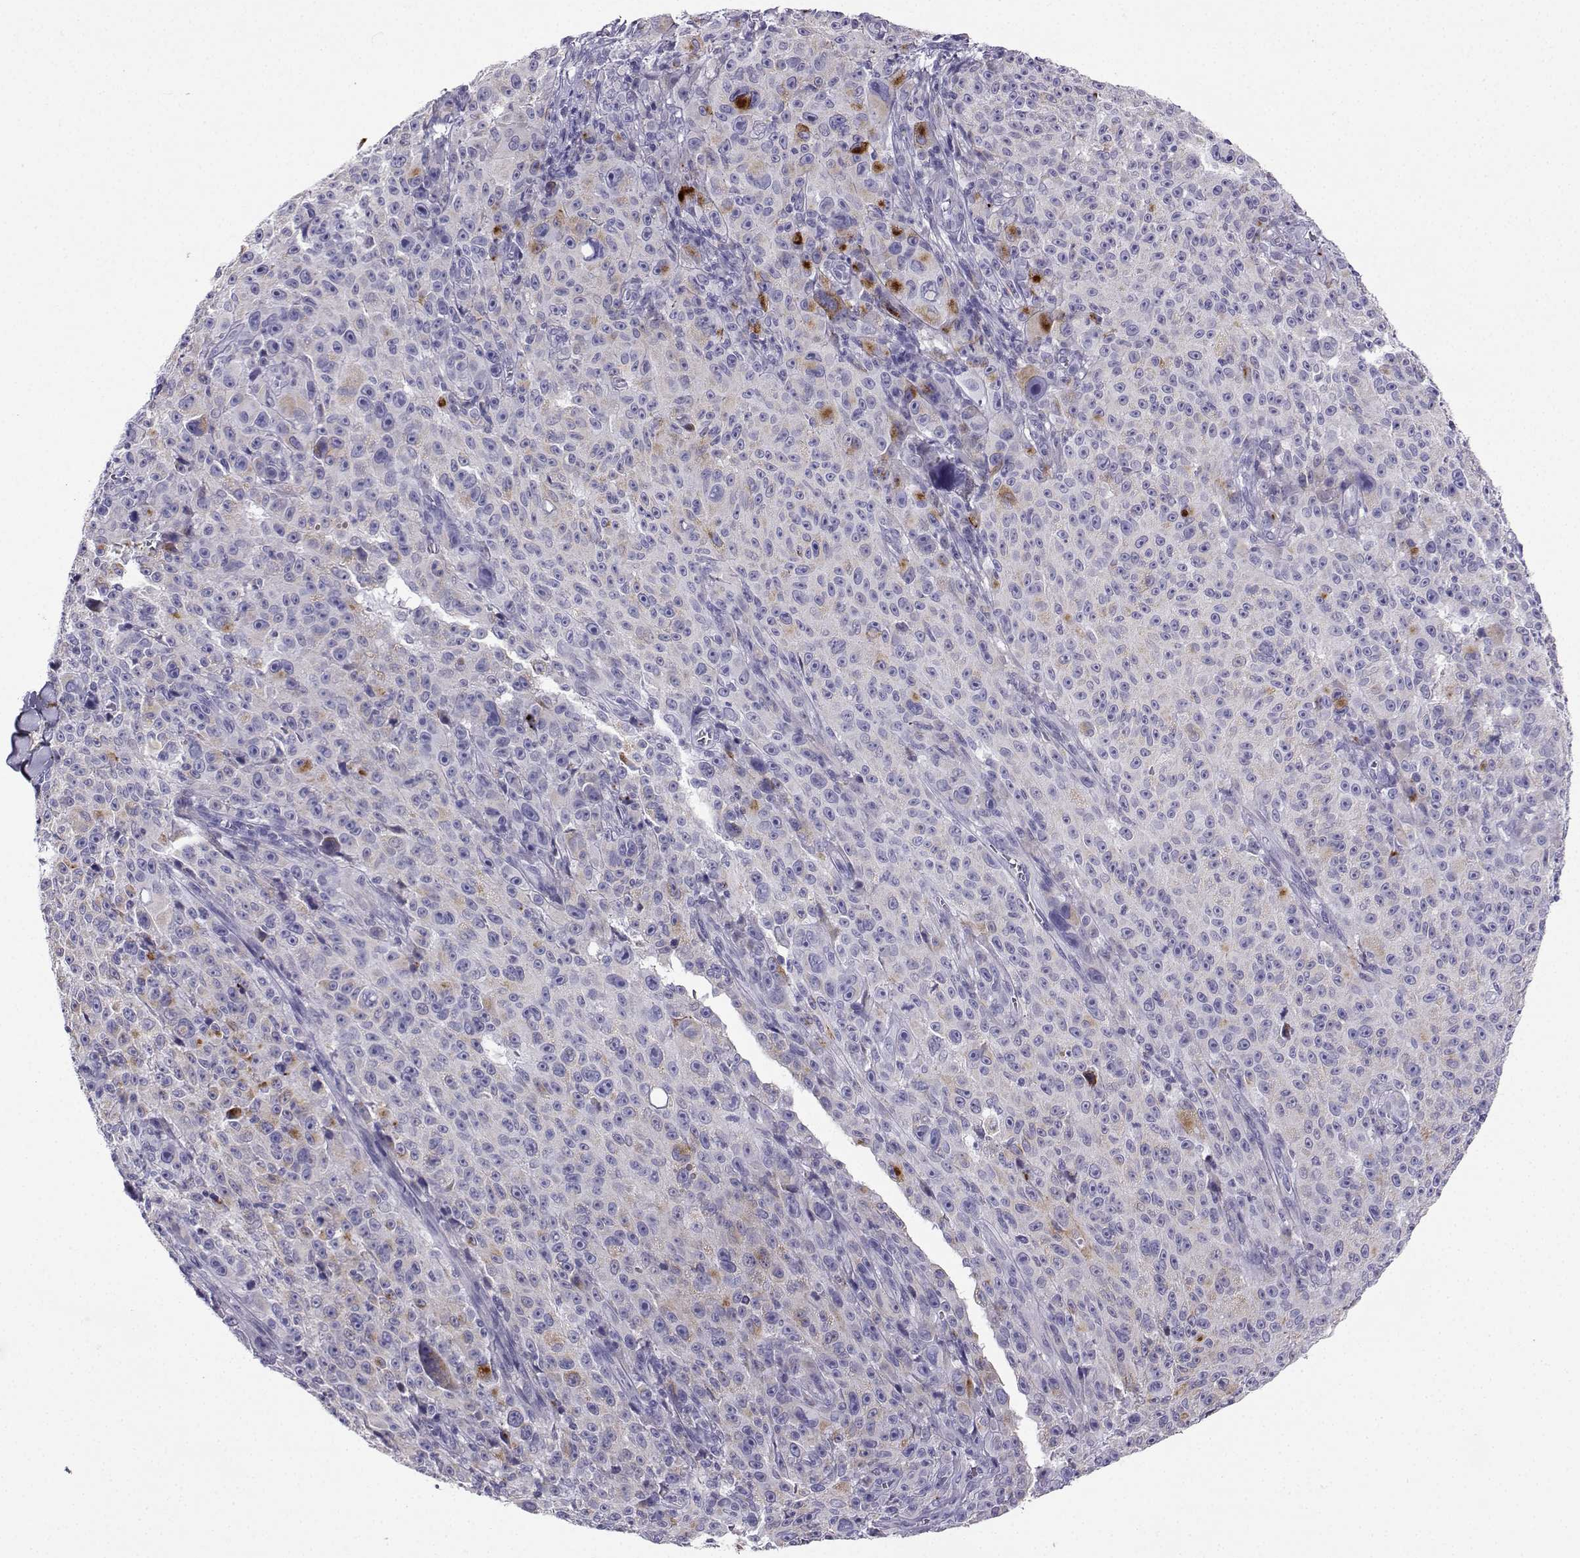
{"staining": {"intensity": "negative", "quantity": "none", "location": "none"}, "tissue": "melanoma", "cell_type": "Tumor cells", "image_type": "cancer", "snomed": [{"axis": "morphology", "description": "Malignant melanoma, NOS"}, {"axis": "topography", "description": "Skin"}], "caption": "An immunohistochemistry micrograph of malignant melanoma is shown. There is no staining in tumor cells of malignant melanoma.", "gene": "FBXO24", "patient": {"sex": "female", "age": 82}}